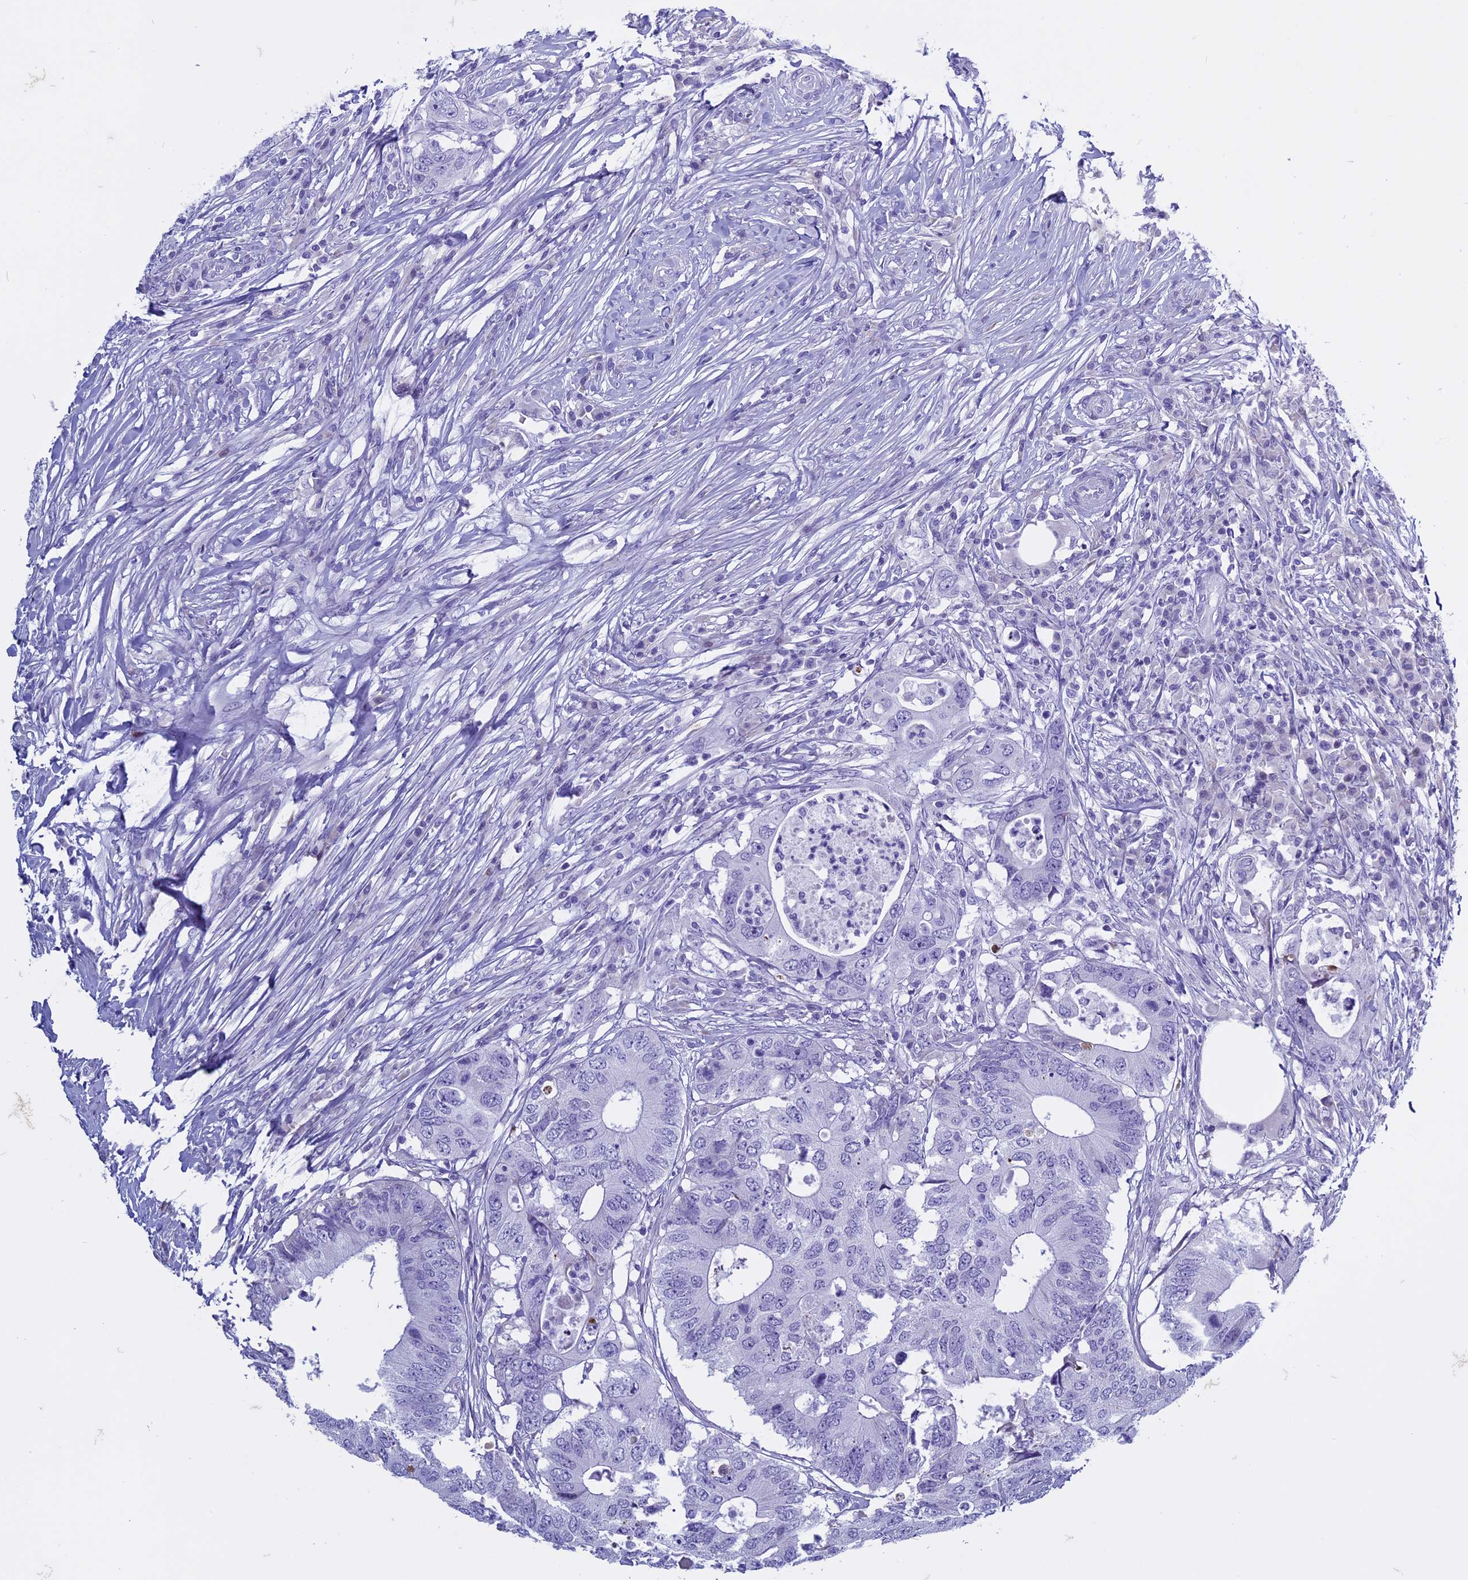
{"staining": {"intensity": "negative", "quantity": "none", "location": "none"}, "tissue": "colorectal cancer", "cell_type": "Tumor cells", "image_type": "cancer", "snomed": [{"axis": "morphology", "description": "Adenocarcinoma, NOS"}, {"axis": "topography", "description": "Colon"}], "caption": "Colorectal cancer (adenocarcinoma) was stained to show a protein in brown. There is no significant positivity in tumor cells.", "gene": "KCTD21", "patient": {"sex": "male", "age": 71}}